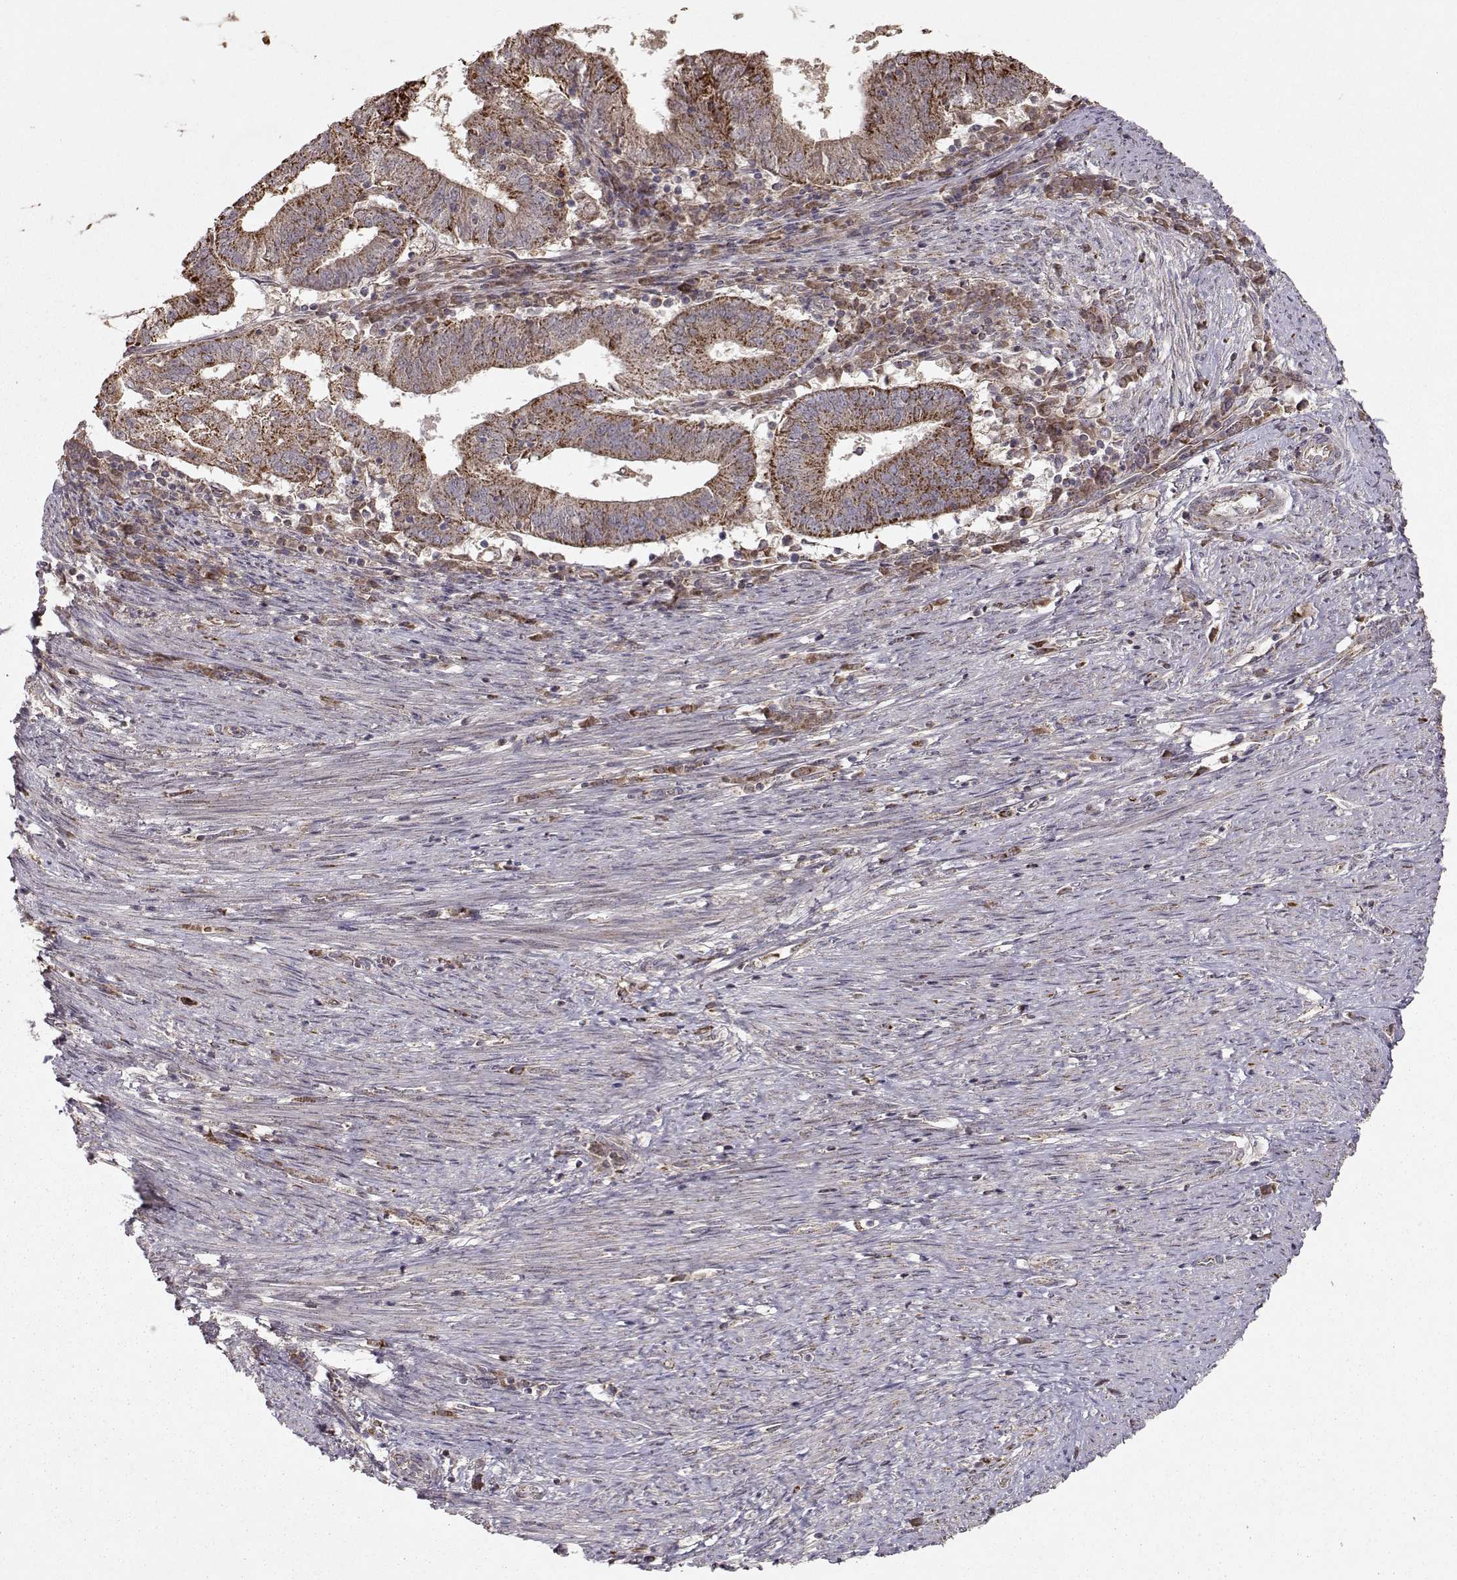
{"staining": {"intensity": "strong", "quantity": ">75%", "location": "cytoplasmic/membranous"}, "tissue": "endometrial cancer", "cell_type": "Tumor cells", "image_type": "cancer", "snomed": [{"axis": "morphology", "description": "Adenocarcinoma, NOS"}, {"axis": "topography", "description": "Endometrium"}], "caption": "A brown stain shows strong cytoplasmic/membranous positivity of a protein in human endometrial cancer (adenocarcinoma) tumor cells.", "gene": "CMTM3", "patient": {"sex": "female", "age": 82}}